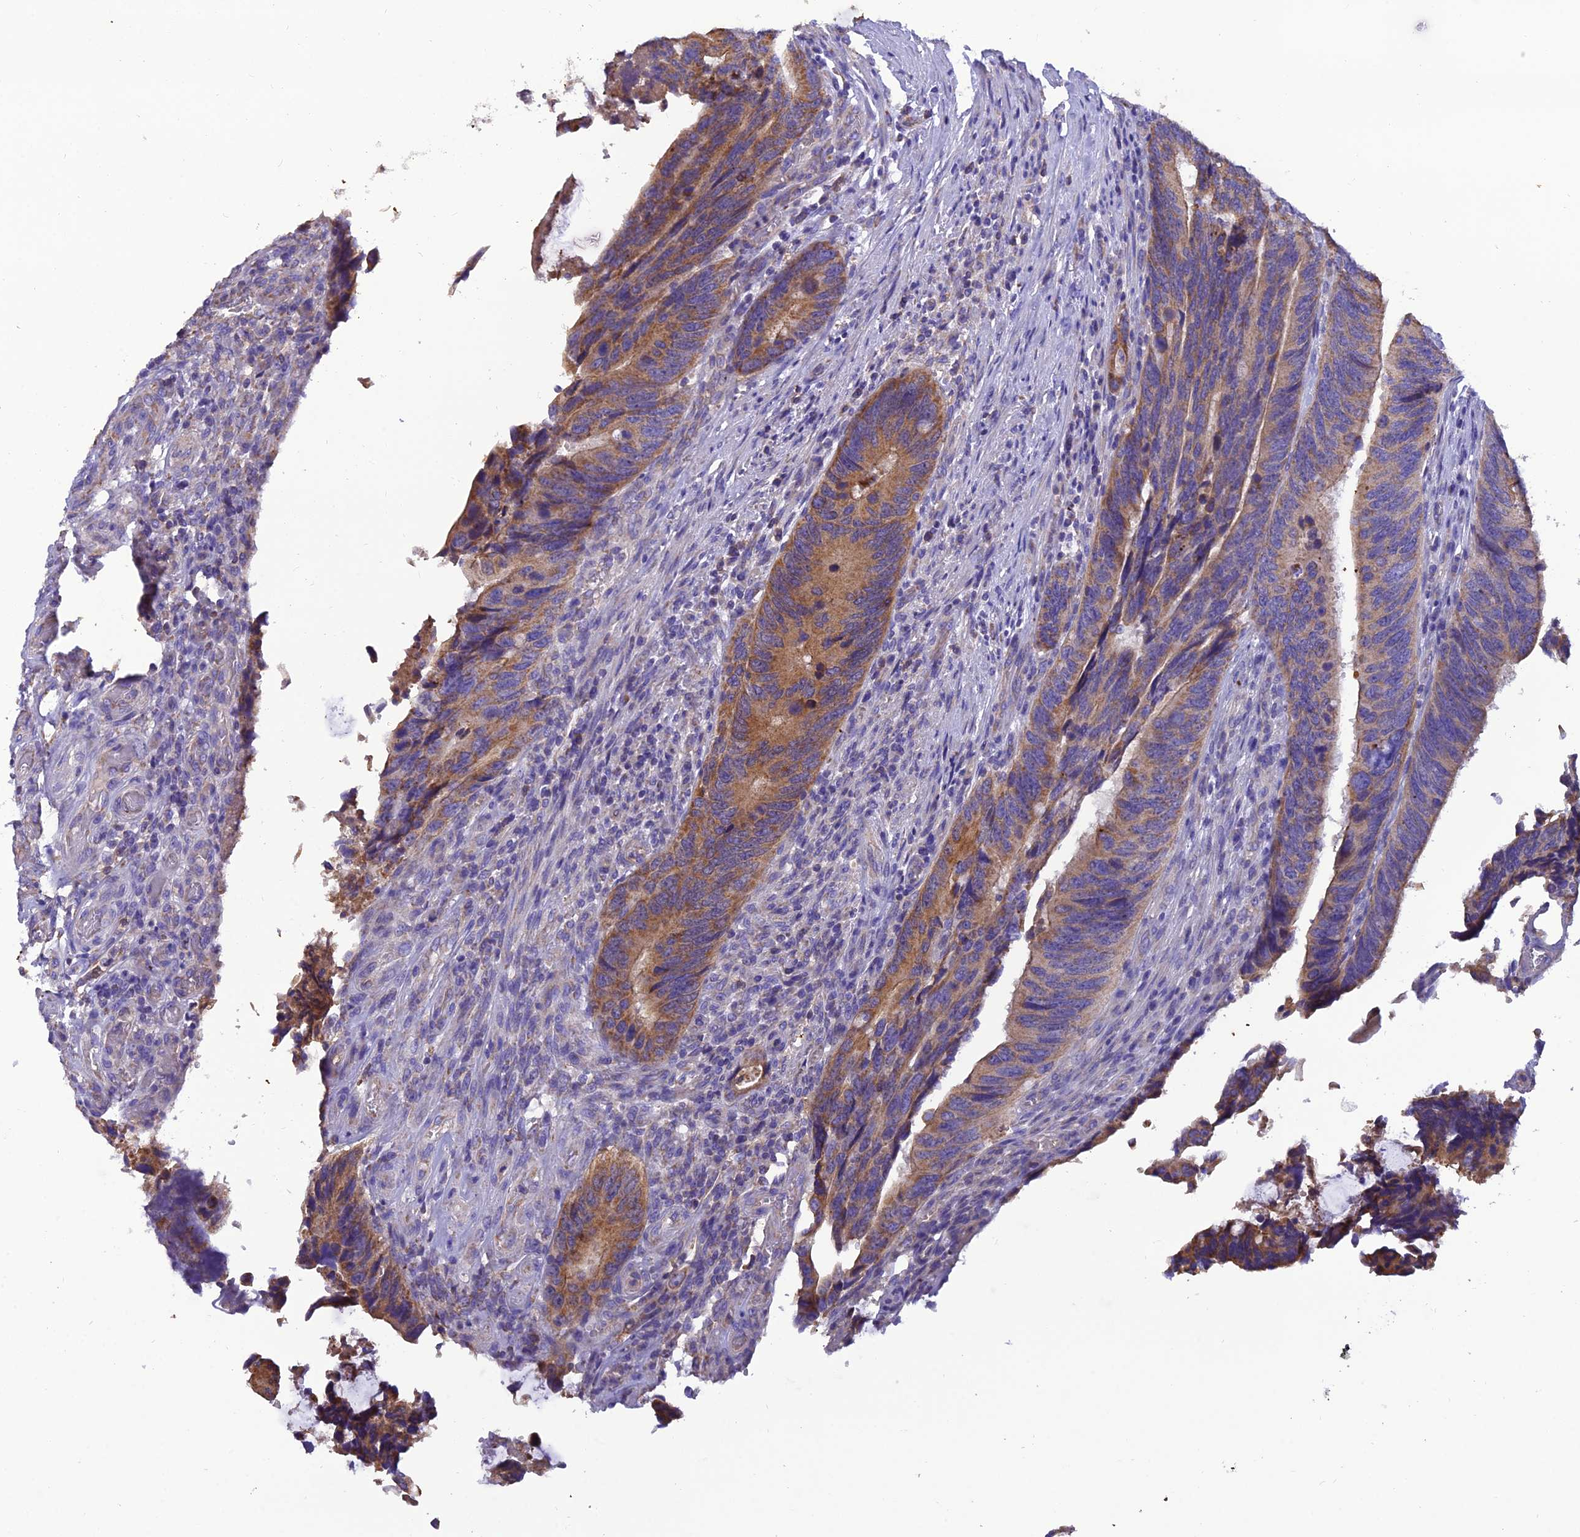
{"staining": {"intensity": "moderate", "quantity": ">75%", "location": "cytoplasmic/membranous"}, "tissue": "colorectal cancer", "cell_type": "Tumor cells", "image_type": "cancer", "snomed": [{"axis": "morphology", "description": "Adenocarcinoma, NOS"}, {"axis": "topography", "description": "Colon"}], "caption": "The micrograph demonstrates staining of colorectal cancer (adenocarcinoma), revealing moderate cytoplasmic/membranous protein expression (brown color) within tumor cells.", "gene": "GPD1", "patient": {"sex": "male", "age": 87}}